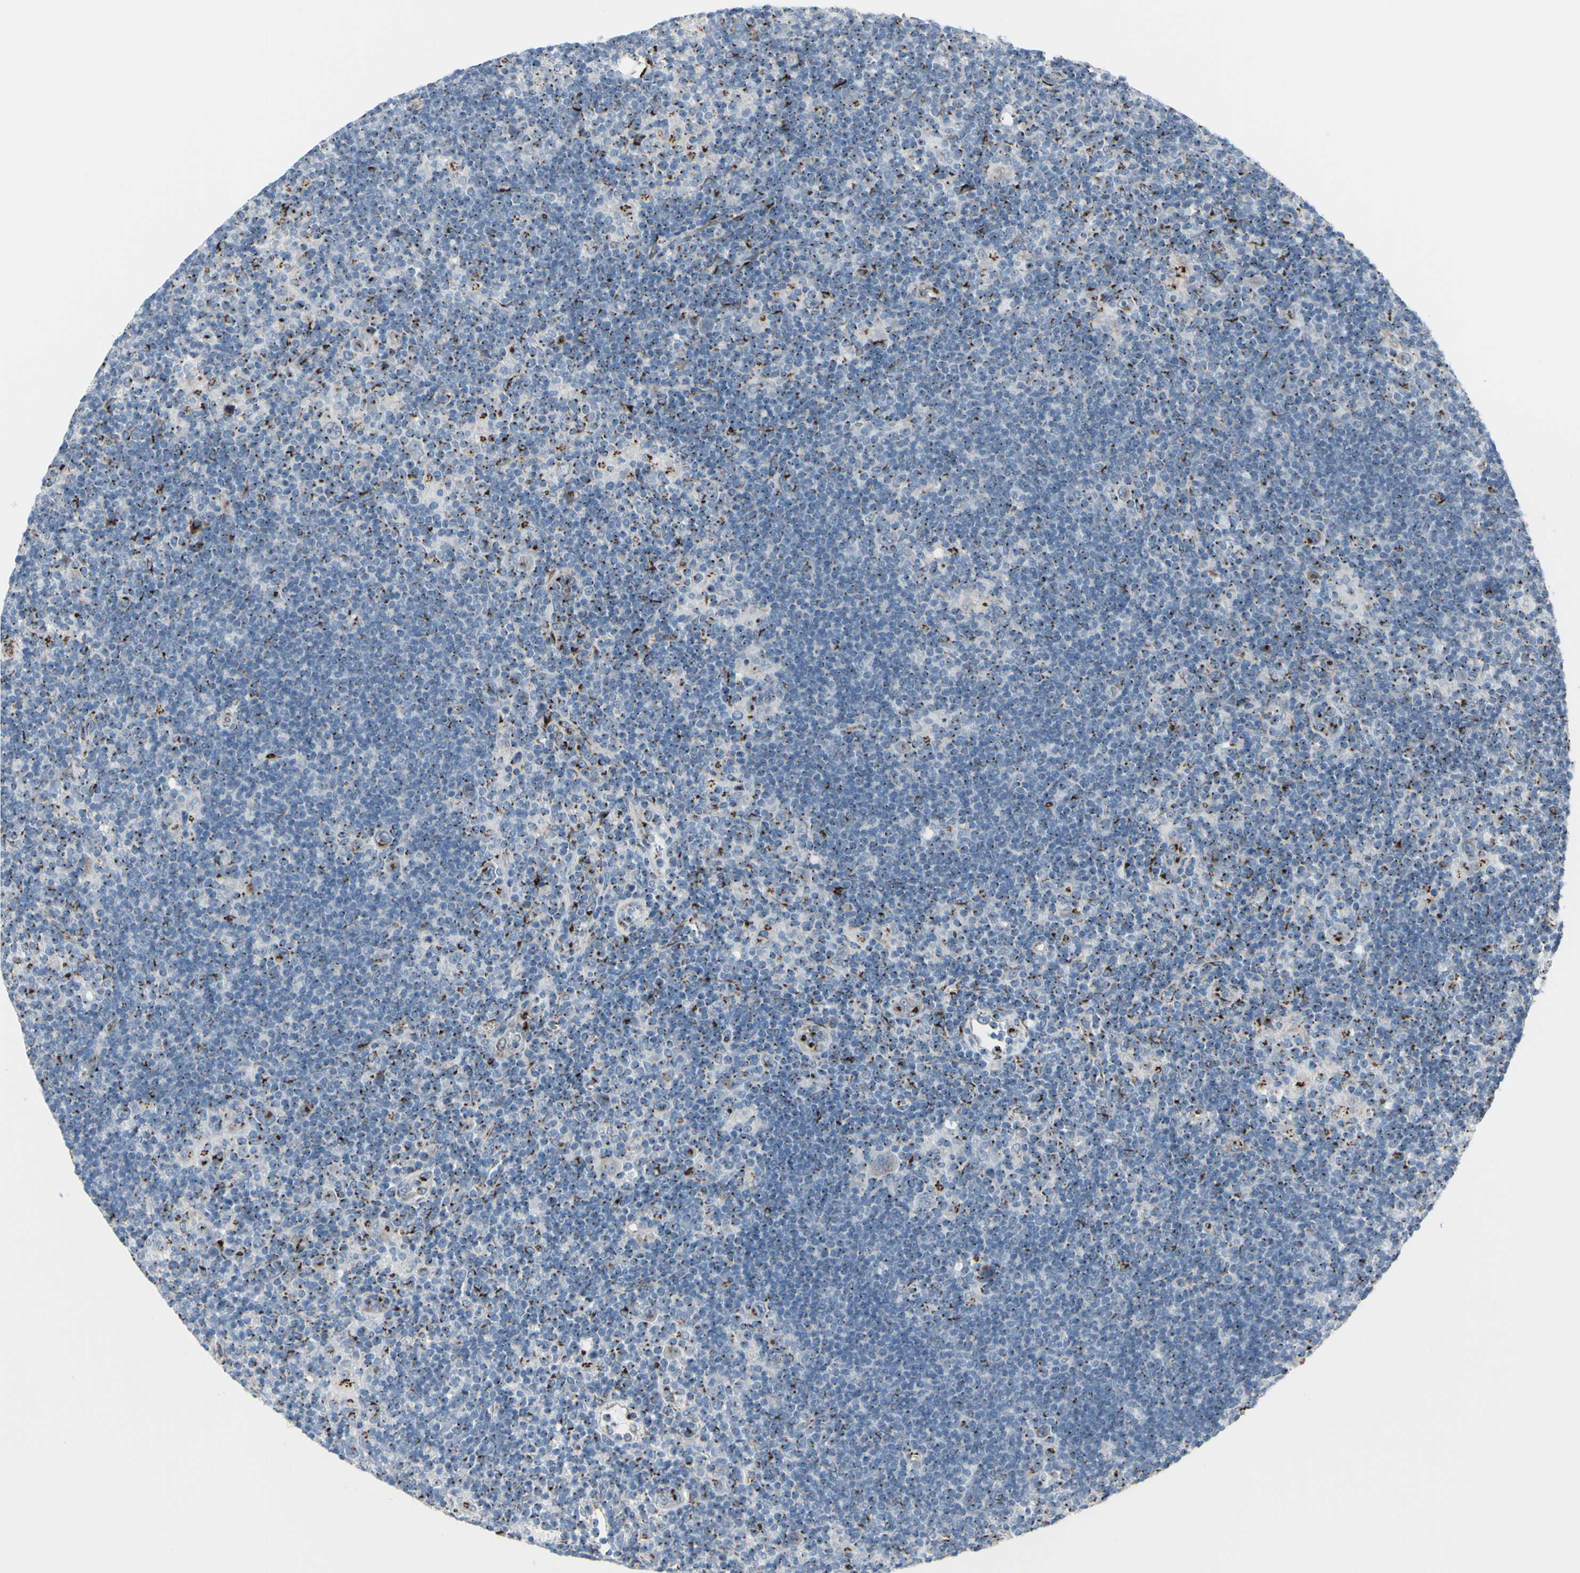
{"staining": {"intensity": "strong", "quantity": ">75%", "location": "cytoplasmic/membranous"}, "tissue": "lymphoma", "cell_type": "Tumor cells", "image_type": "cancer", "snomed": [{"axis": "morphology", "description": "Hodgkin's disease, NOS"}, {"axis": "topography", "description": "Lymph node"}], "caption": "This micrograph displays immunohistochemistry (IHC) staining of human lymphoma, with high strong cytoplasmic/membranous positivity in approximately >75% of tumor cells.", "gene": "GLG1", "patient": {"sex": "female", "age": 57}}